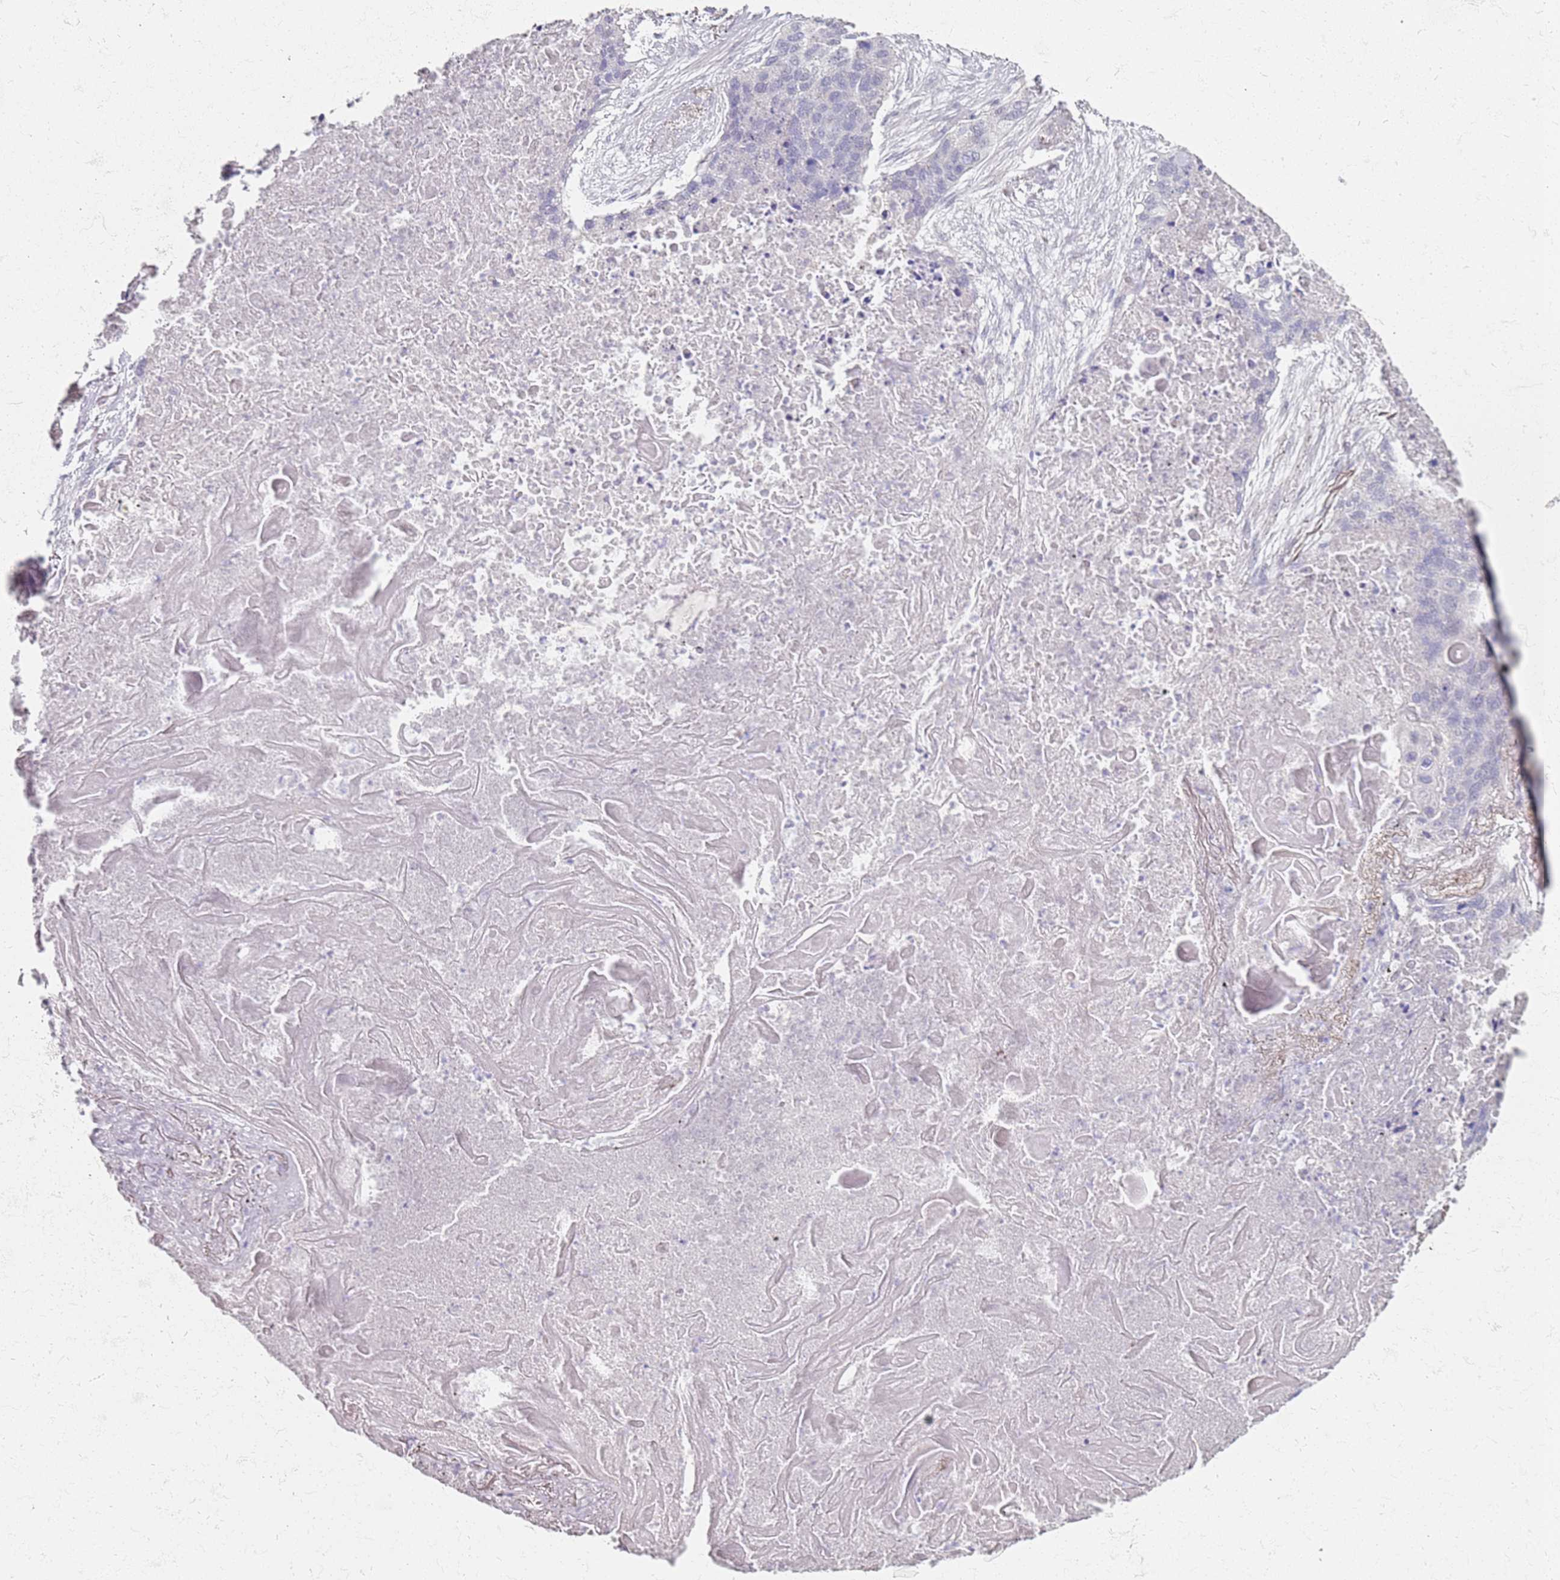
{"staining": {"intensity": "negative", "quantity": "none", "location": "none"}, "tissue": "lung cancer", "cell_type": "Tumor cells", "image_type": "cancer", "snomed": [{"axis": "morphology", "description": "Squamous cell carcinoma, NOS"}, {"axis": "topography", "description": "Lung"}], "caption": "Protein analysis of lung cancer shows no significant expression in tumor cells.", "gene": "CD40LG", "patient": {"sex": "female", "age": 63}}